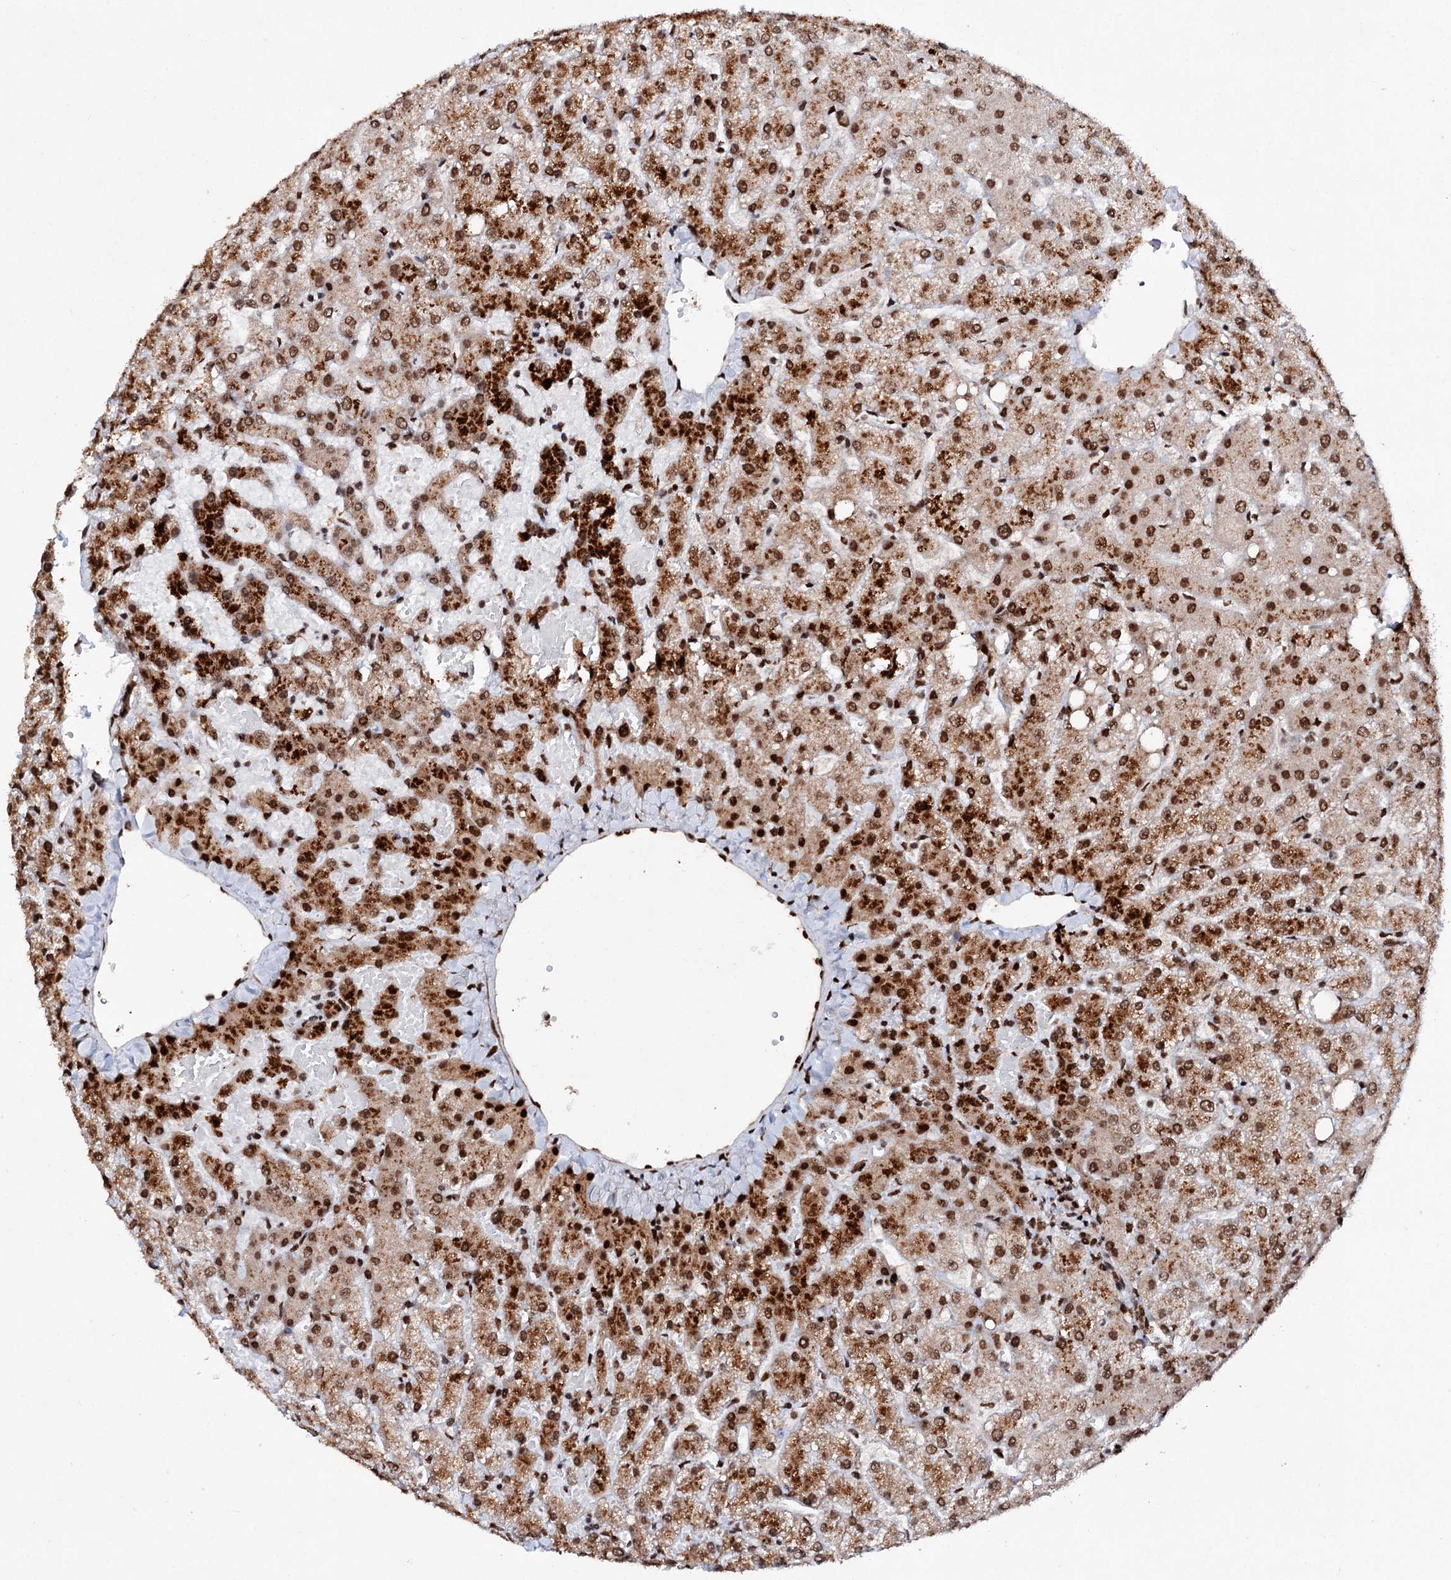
{"staining": {"intensity": "weak", "quantity": ">75%", "location": "nuclear"}, "tissue": "liver", "cell_type": "Cholangiocytes", "image_type": "normal", "snomed": [{"axis": "morphology", "description": "Normal tissue, NOS"}, {"axis": "topography", "description": "Liver"}], "caption": "A brown stain shows weak nuclear expression of a protein in cholangiocytes of normal liver. (Brightfield microscopy of DAB IHC at high magnification).", "gene": "MATR3", "patient": {"sex": "female", "age": 54}}